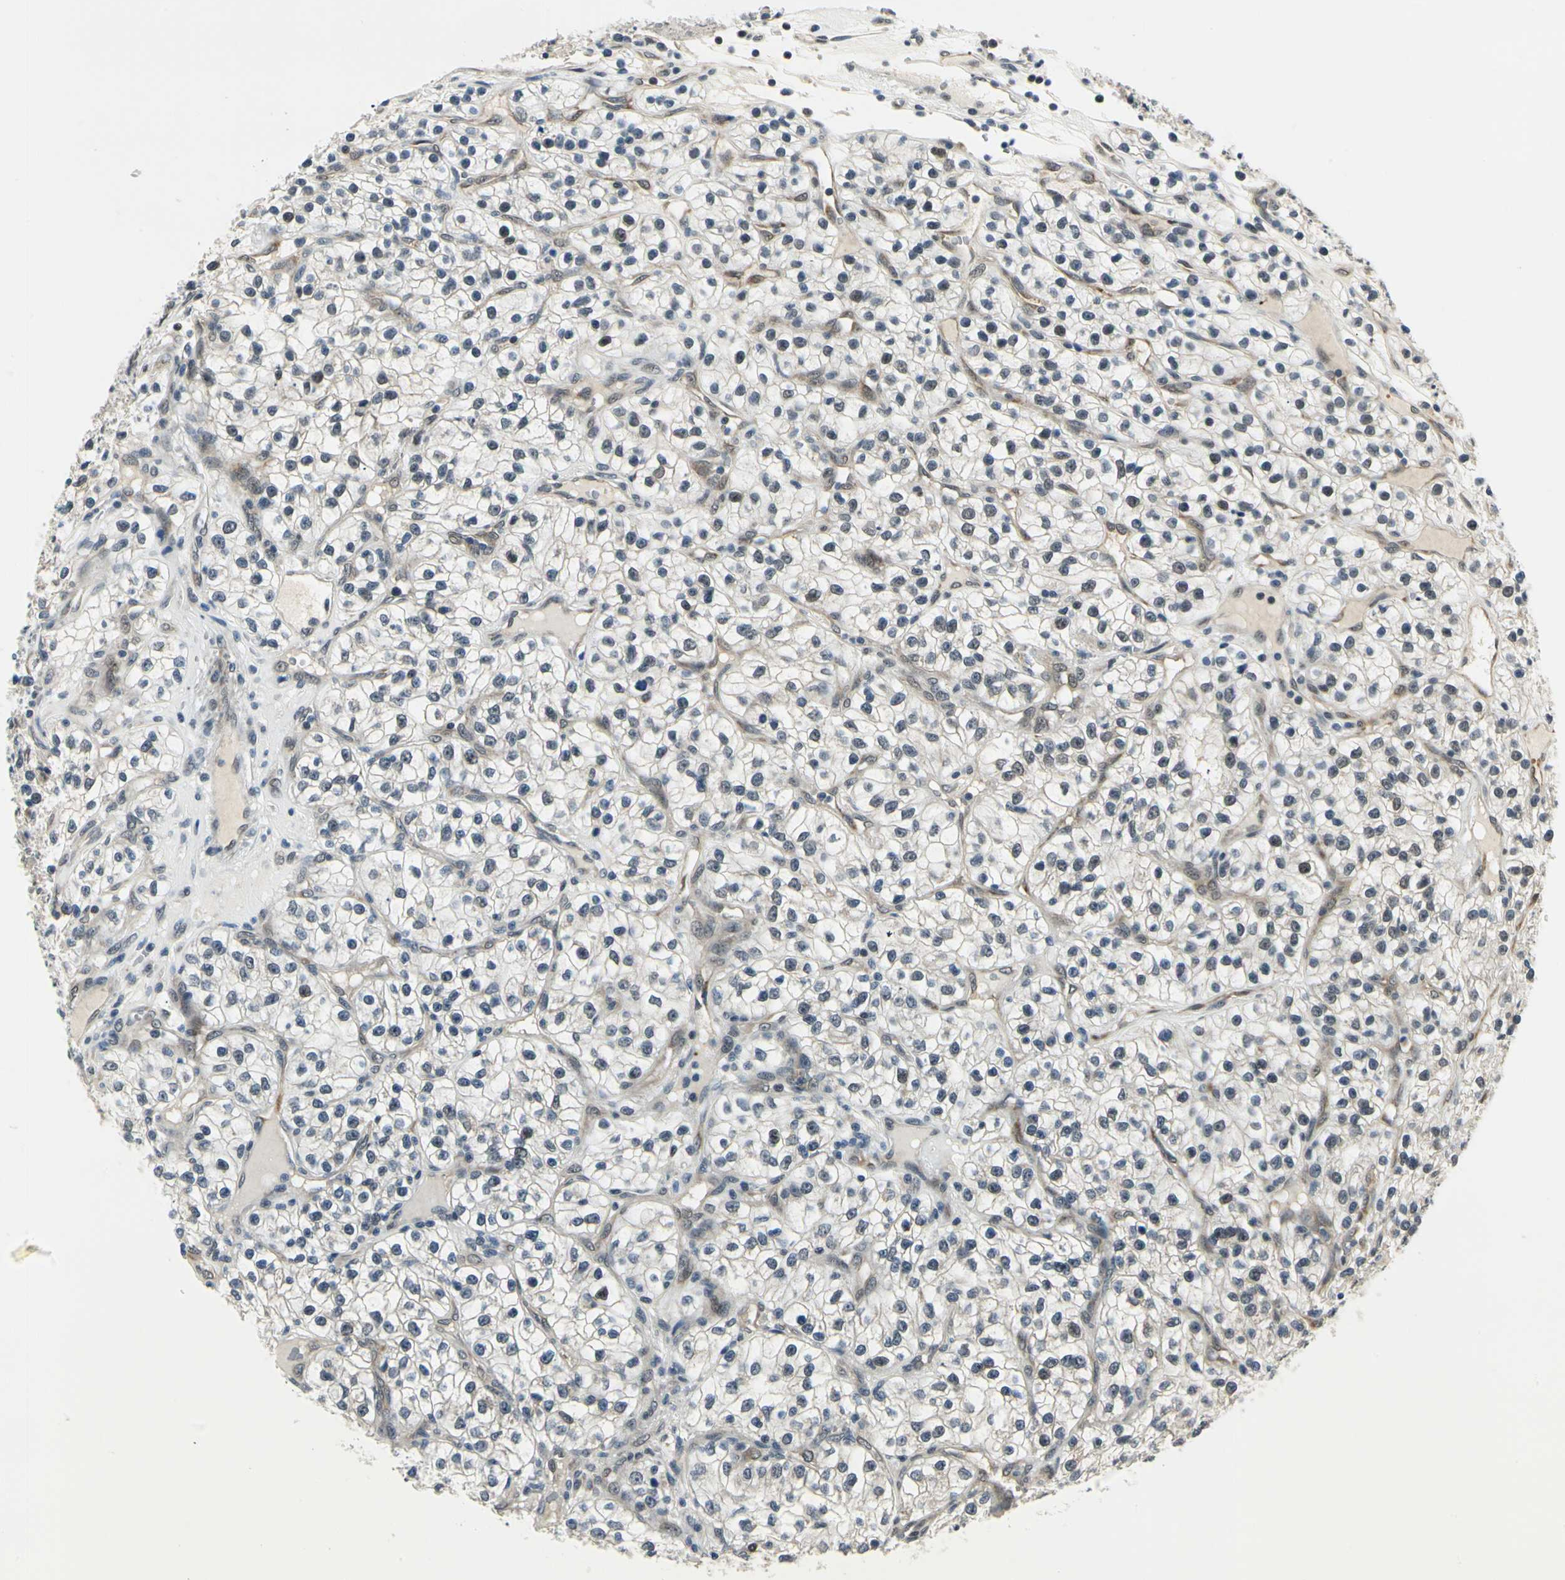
{"staining": {"intensity": "negative", "quantity": "none", "location": "none"}, "tissue": "renal cancer", "cell_type": "Tumor cells", "image_type": "cancer", "snomed": [{"axis": "morphology", "description": "Adenocarcinoma, NOS"}, {"axis": "topography", "description": "Kidney"}], "caption": "This is an immunohistochemistry (IHC) photomicrograph of human adenocarcinoma (renal). There is no positivity in tumor cells.", "gene": "PDK2", "patient": {"sex": "female", "age": 57}}